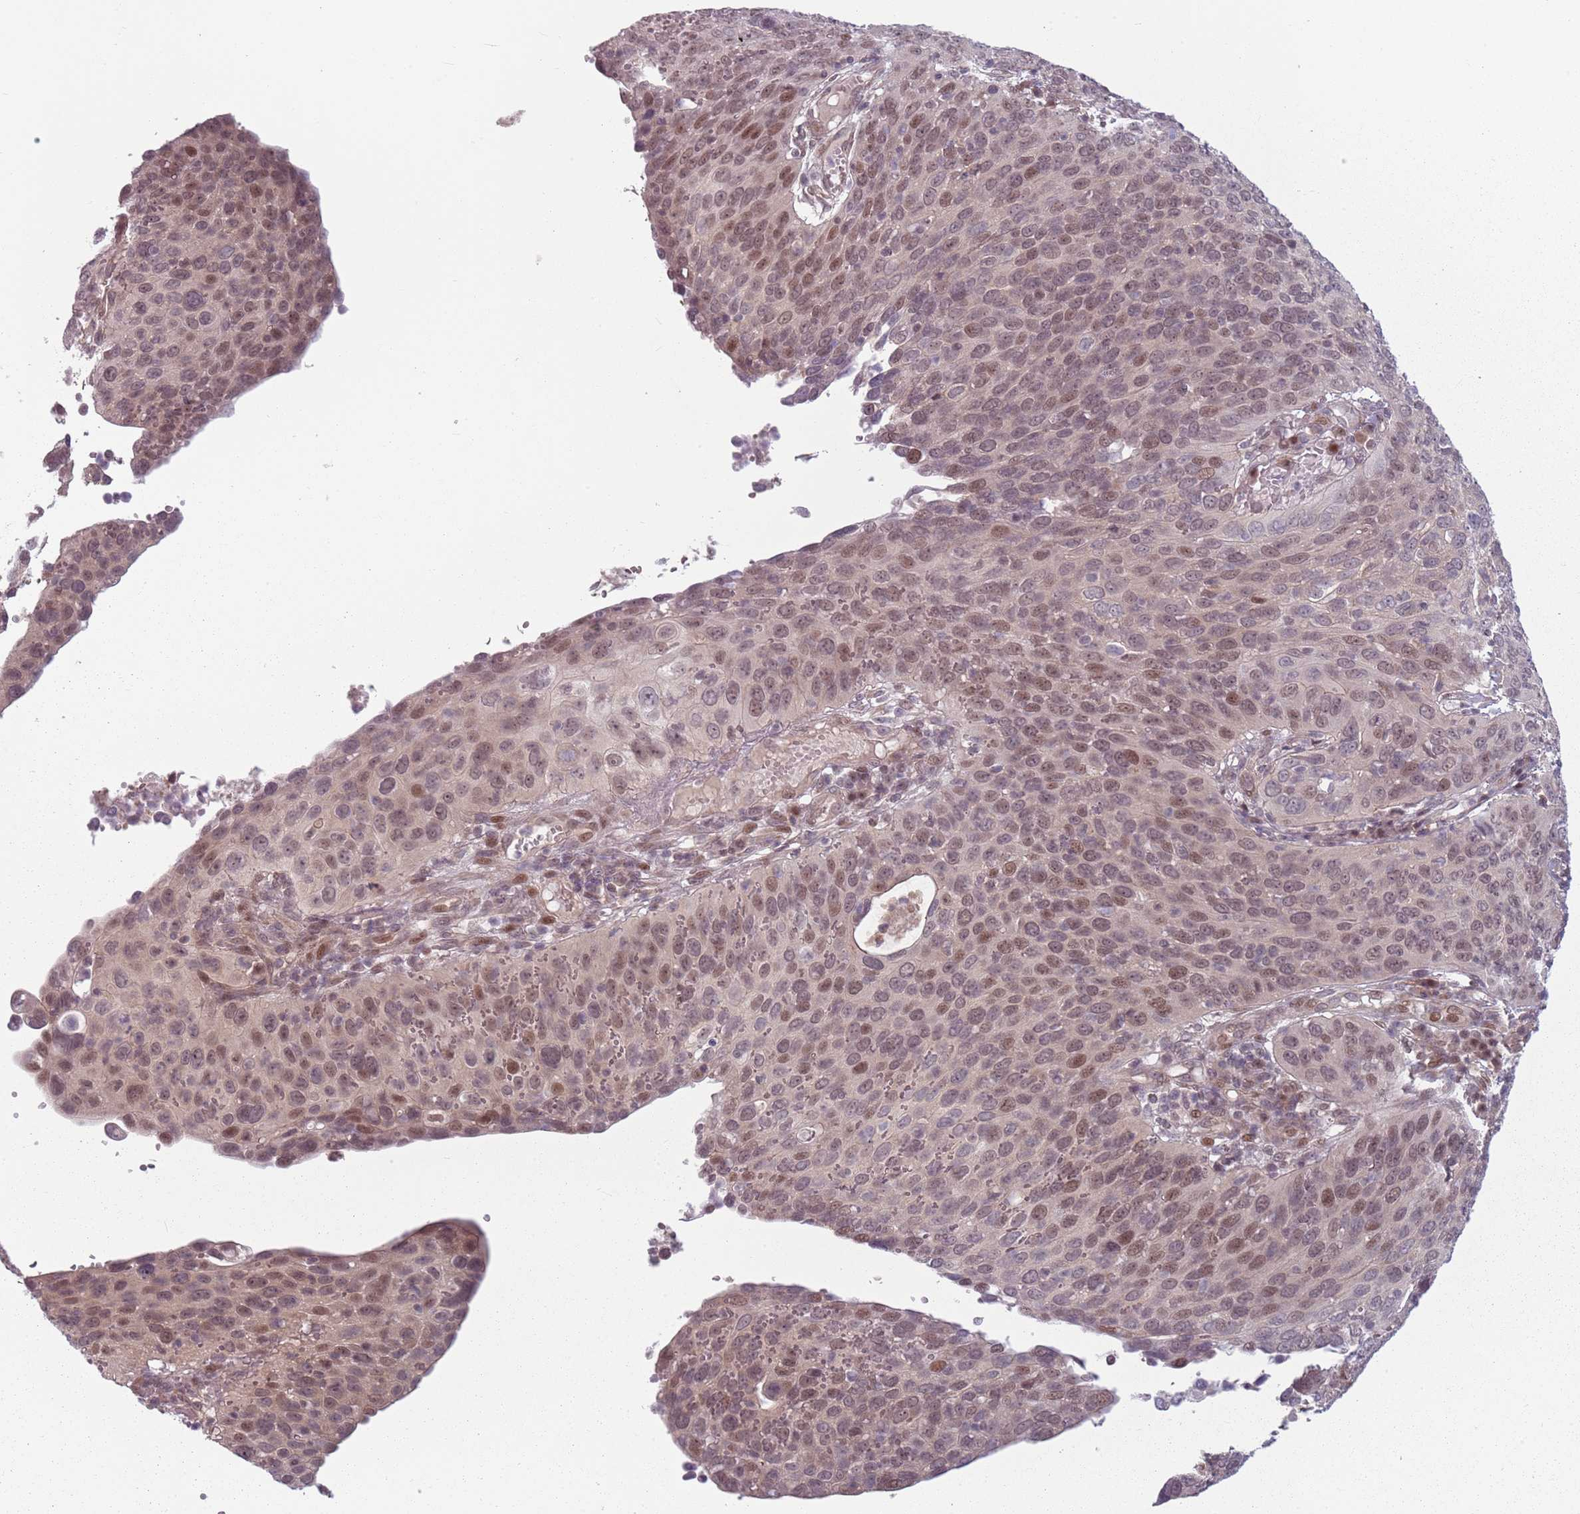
{"staining": {"intensity": "weak", "quantity": ">75%", "location": "nuclear"}, "tissue": "cervical cancer", "cell_type": "Tumor cells", "image_type": "cancer", "snomed": [{"axis": "morphology", "description": "Squamous cell carcinoma, NOS"}, {"axis": "topography", "description": "Cervix"}], "caption": "A low amount of weak nuclear positivity is identified in approximately >75% of tumor cells in squamous cell carcinoma (cervical) tissue. Nuclei are stained in blue.", "gene": "ADGRG1", "patient": {"sex": "female", "age": 36}}